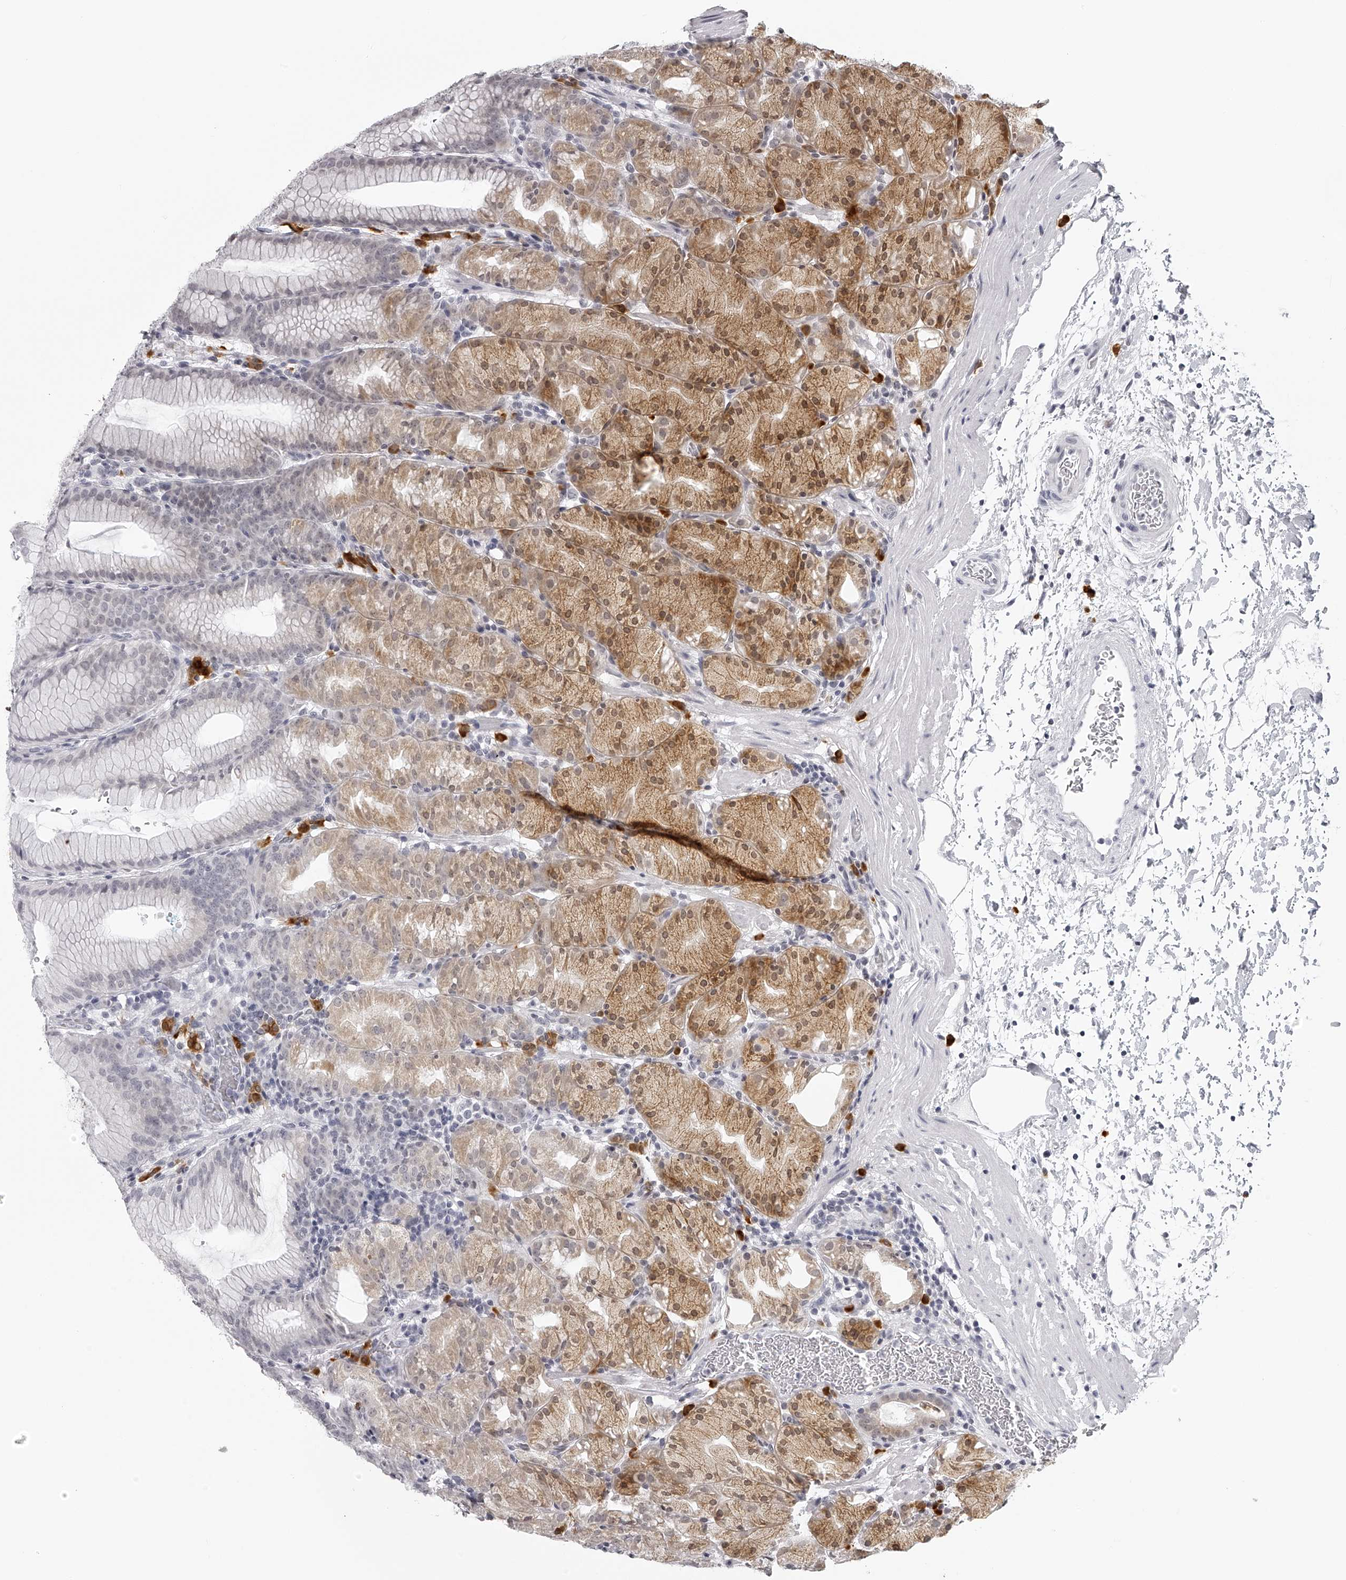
{"staining": {"intensity": "moderate", "quantity": "25%-75%", "location": "cytoplasmic/membranous,nuclear"}, "tissue": "stomach", "cell_type": "Glandular cells", "image_type": "normal", "snomed": [{"axis": "morphology", "description": "Normal tissue, NOS"}, {"axis": "topography", "description": "Stomach, upper"}], "caption": "Moderate cytoplasmic/membranous,nuclear staining is appreciated in approximately 25%-75% of glandular cells in normal stomach. (DAB (3,3'-diaminobenzidine) IHC with brightfield microscopy, high magnification).", "gene": "SEC11C", "patient": {"sex": "male", "age": 48}}